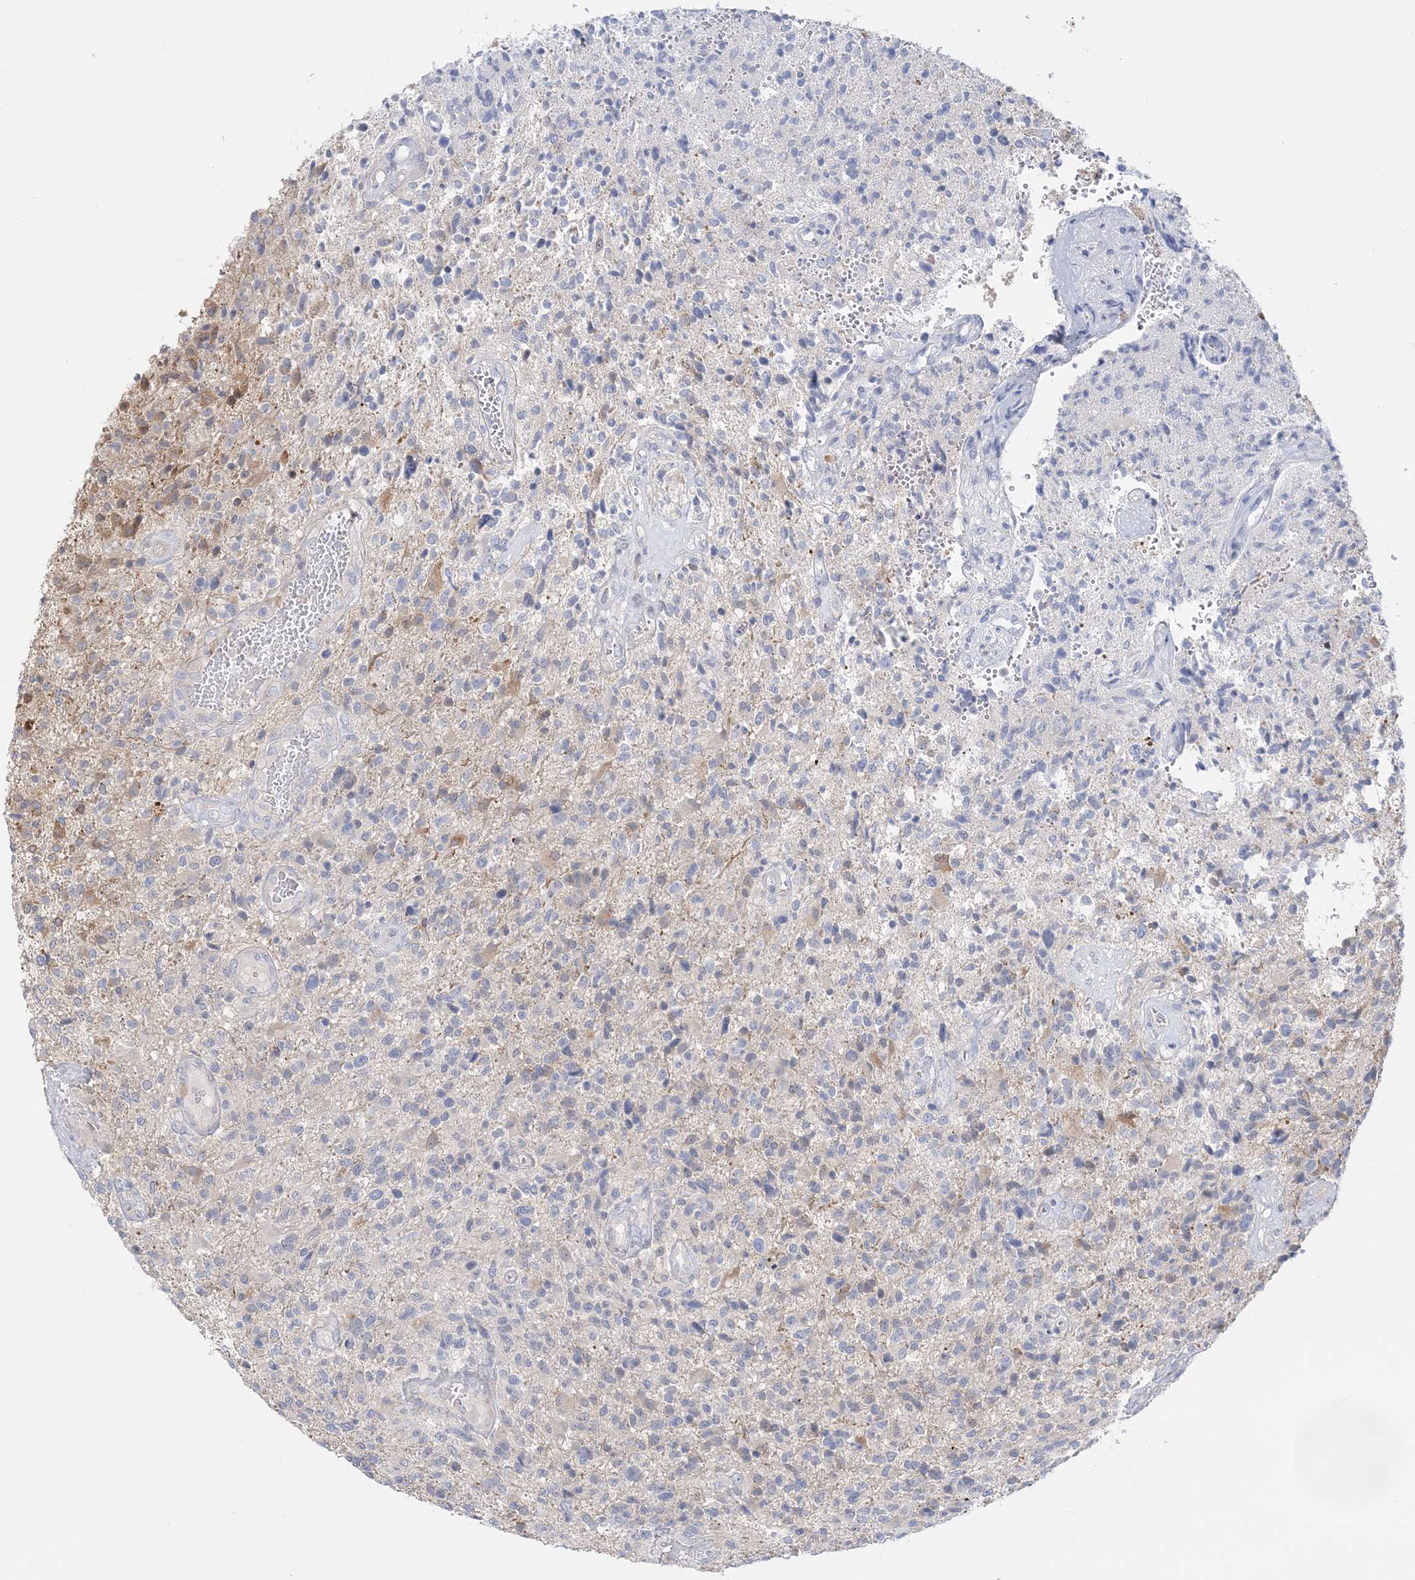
{"staining": {"intensity": "negative", "quantity": "none", "location": "none"}, "tissue": "glioma", "cell_type": "Tumor cells", "image_type": "cancer", "snomed": [{"axis": "morphology", "description": "Glioma, malignant, High grade"}, {"axis": "topography", "description": "Brain"}], "caption": "Tumor cells show no significant staining in malignant high-grade glioma.", "gene": "THADA", "patient": {"sex": "male", "age": 72}}